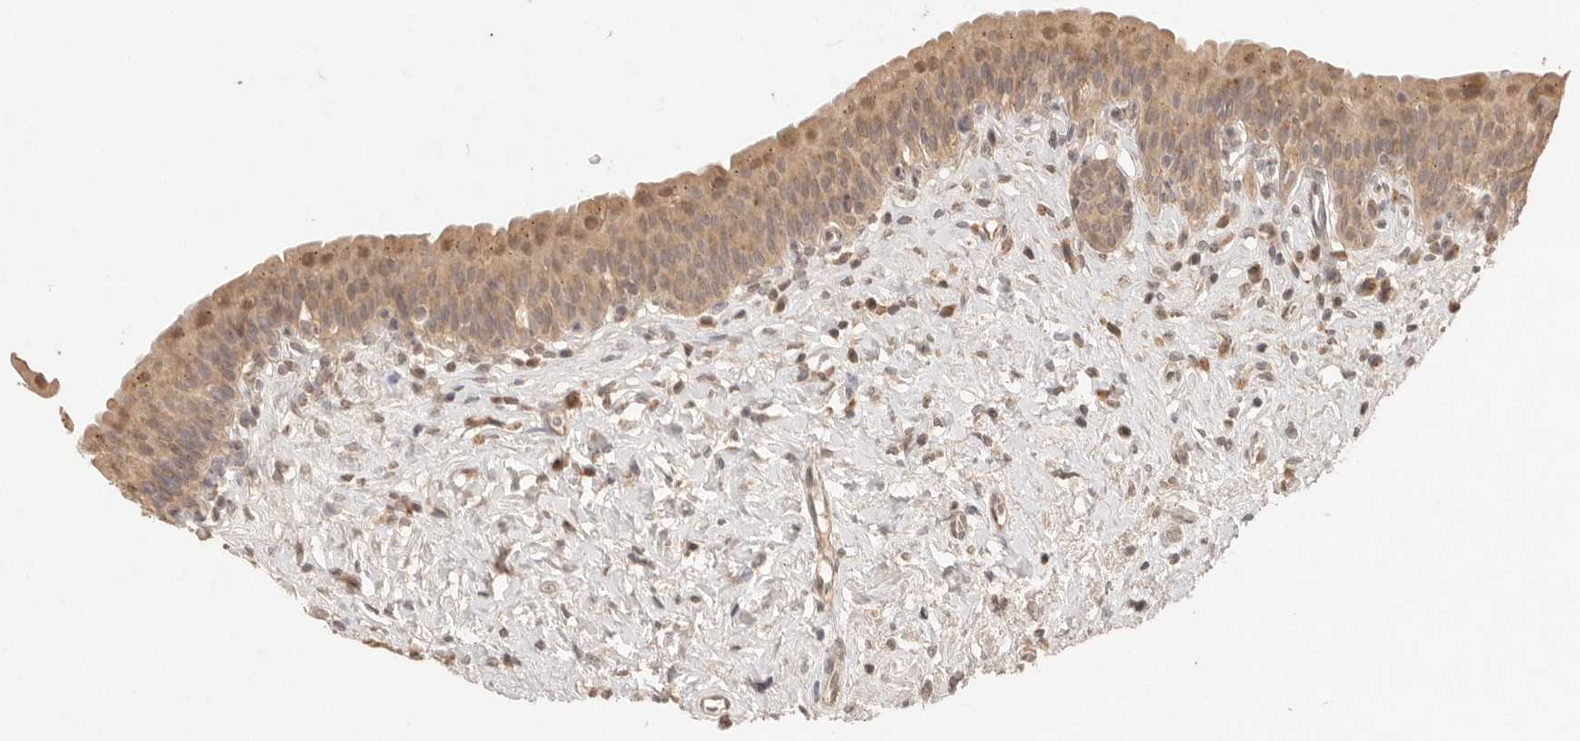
{"staining": {"intensity": "moderate", "quantity": ">75%", "location": "cytoplasmic/membranous,nuclear"}, "tissue": "urinary bladder", "cell_type": "Urothelial cells", "image_type": "normal", "snomed": [{"axis": "morphology", "description": "Normal tissue, NOS"}, {"axis": "topography", "description": "Urinary bladder"}], "caption": "A brown stain highlights moderate cytoplasmic/membranous,nuclear positivity of a protein in urothelial cells of unremarkable urinary bladder. (brown staining indicates protein expression, while blue staining denotes nuclei).", "gene": "LMO4", "patient": {"sex": "male", "age": 83}}